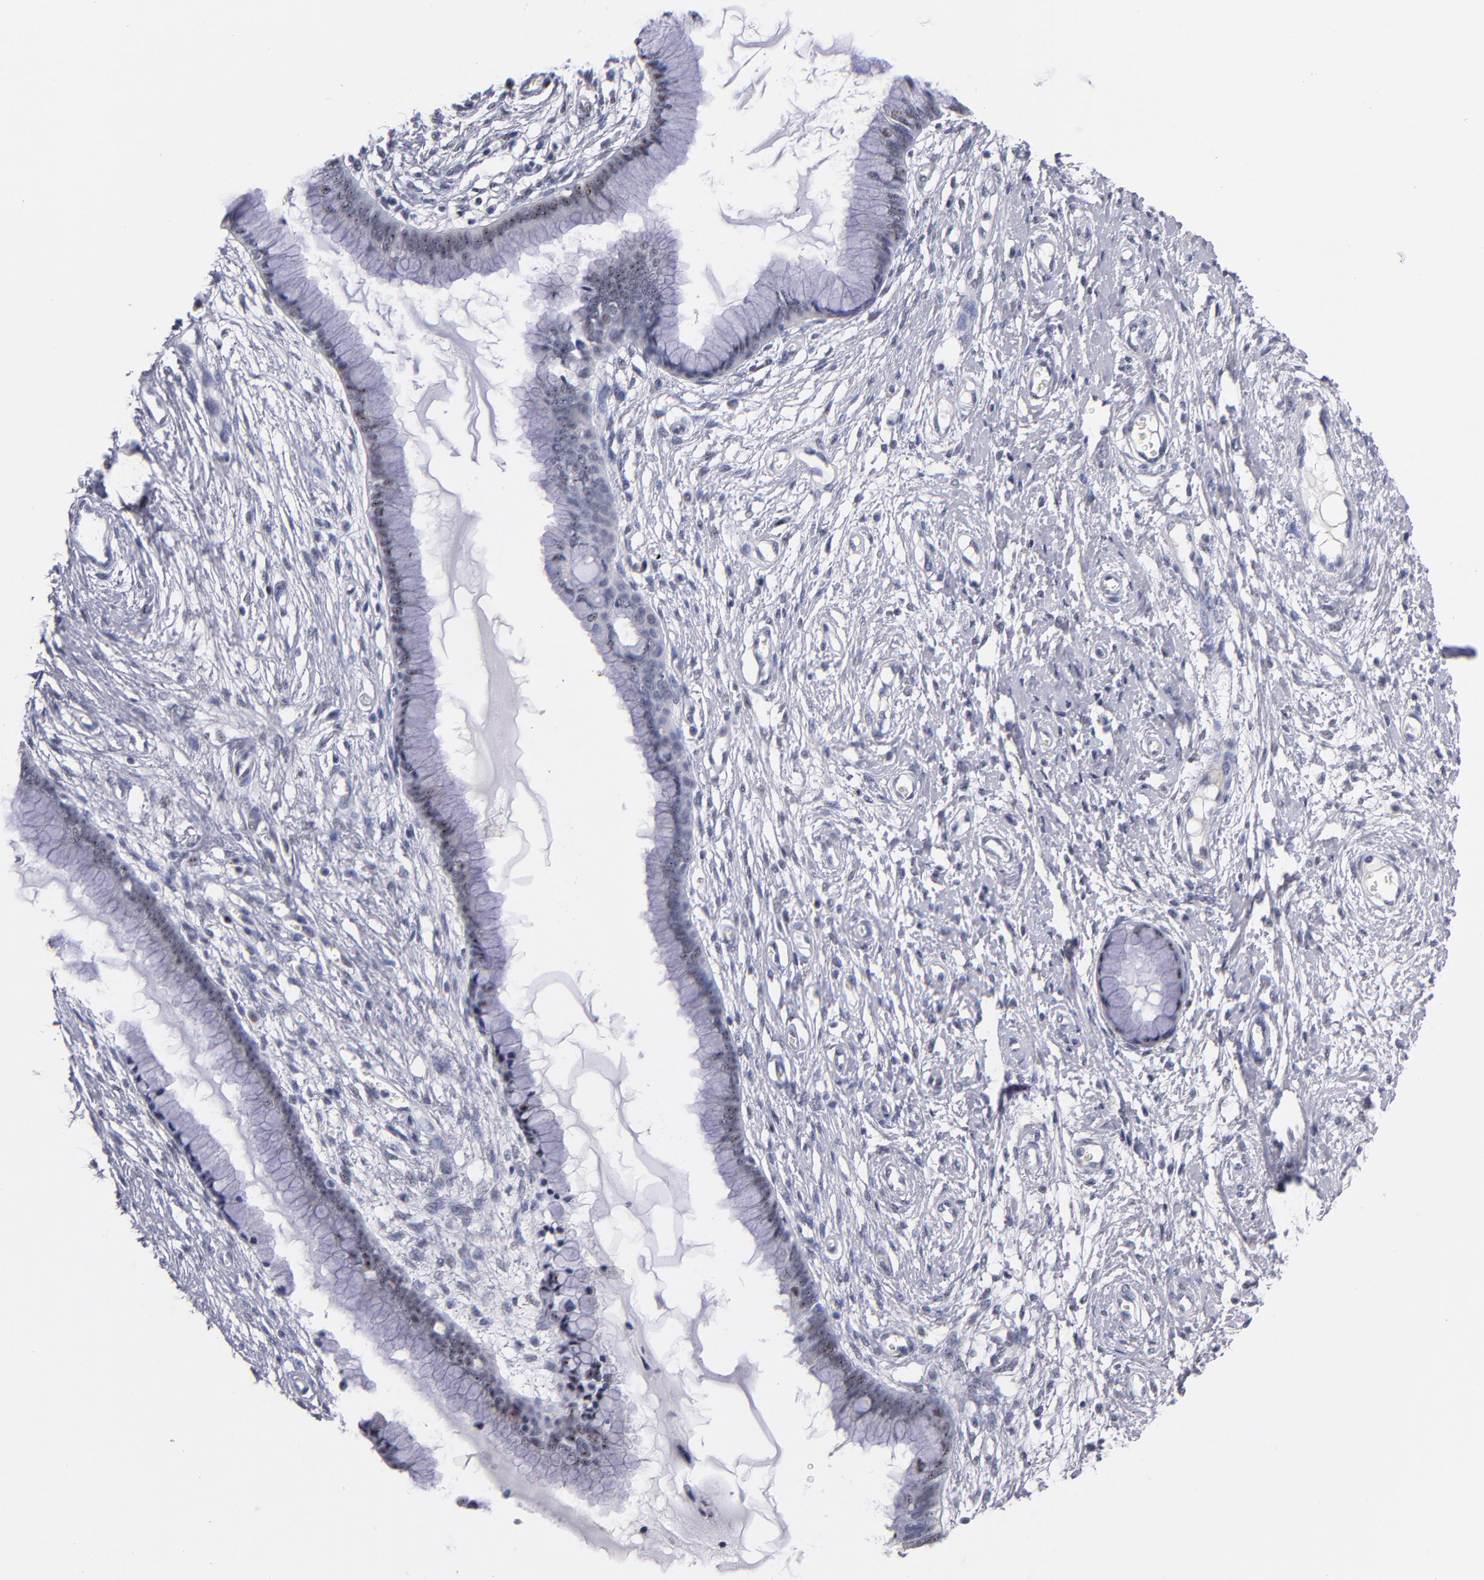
{"staining": {"intensity": "weak", "quantity": "25%-75%", "location": "nuclear"}, "tissue": "cervix", "cell_type": "Glandular cells", "image_type": "normal", "snomed": [{"axis": "morphology", "description": "Normal tissue, NOS"}, {"axis": "topography", "description": "Cervix"}], "caption": "Brown immunohistochemical staining in unremarkable cervix demonstrates weak nuclear staining in about 25%-75% of glandular cells.", "gene": "RAF1", "patient": {"sex": "female", "age": 55}}